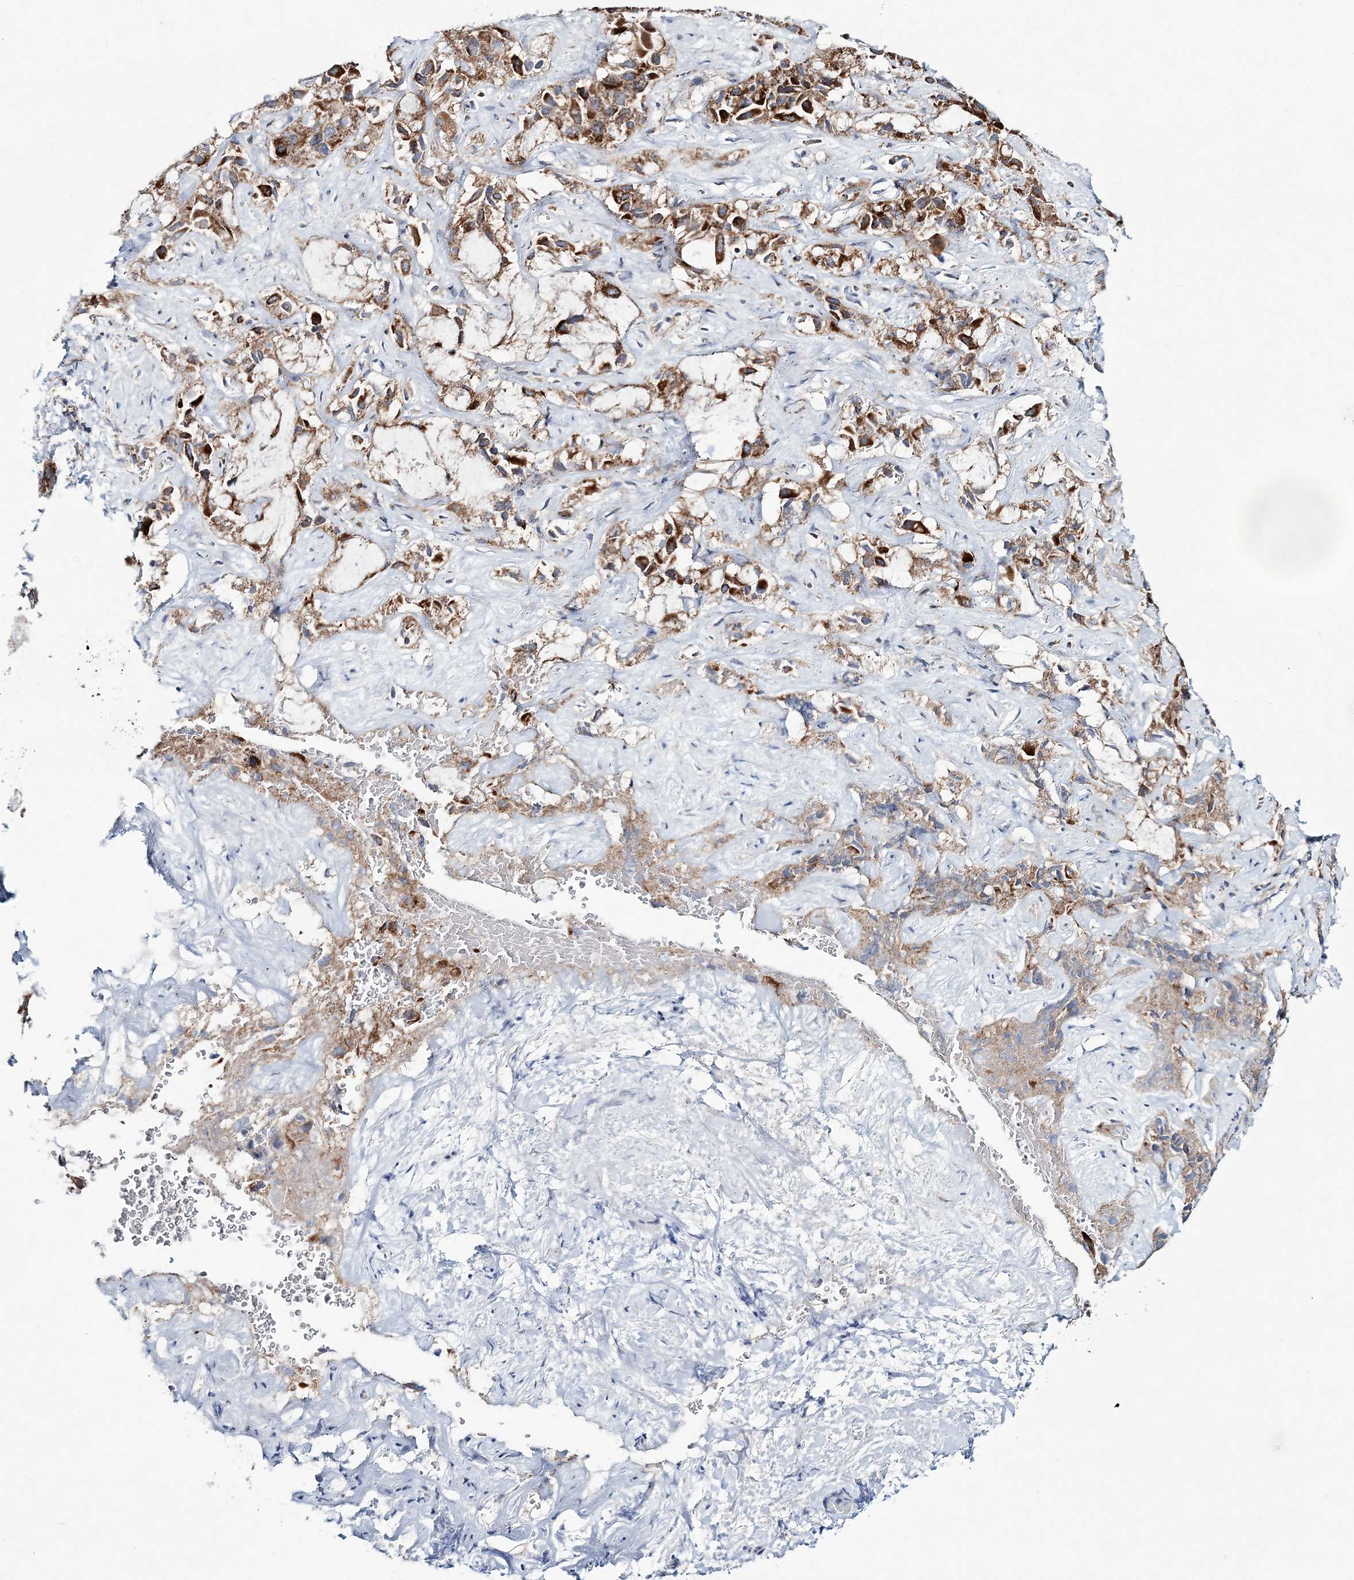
{"staining": {"intensity": "strong", "quantity": ">75%", "location": "cytoplasmic/membranous"}, "tissue": "liver cancer", "cell_type": "Tumor cells", "image_type": "cancer", "snomed": [{"axis": "morphology", "description": "Cholangiocarcinoma"}, {"axis": "topography", "description": "Liver"}], "caption": "Strong cytoplasmic/membranous positivity for a protein is appreciated in about >75% of tumor cells of cholangiocarcinoma (liver) using IHC.", "gene": "ARHGAP6", "patient": {"sex": "female", "age": 52}}